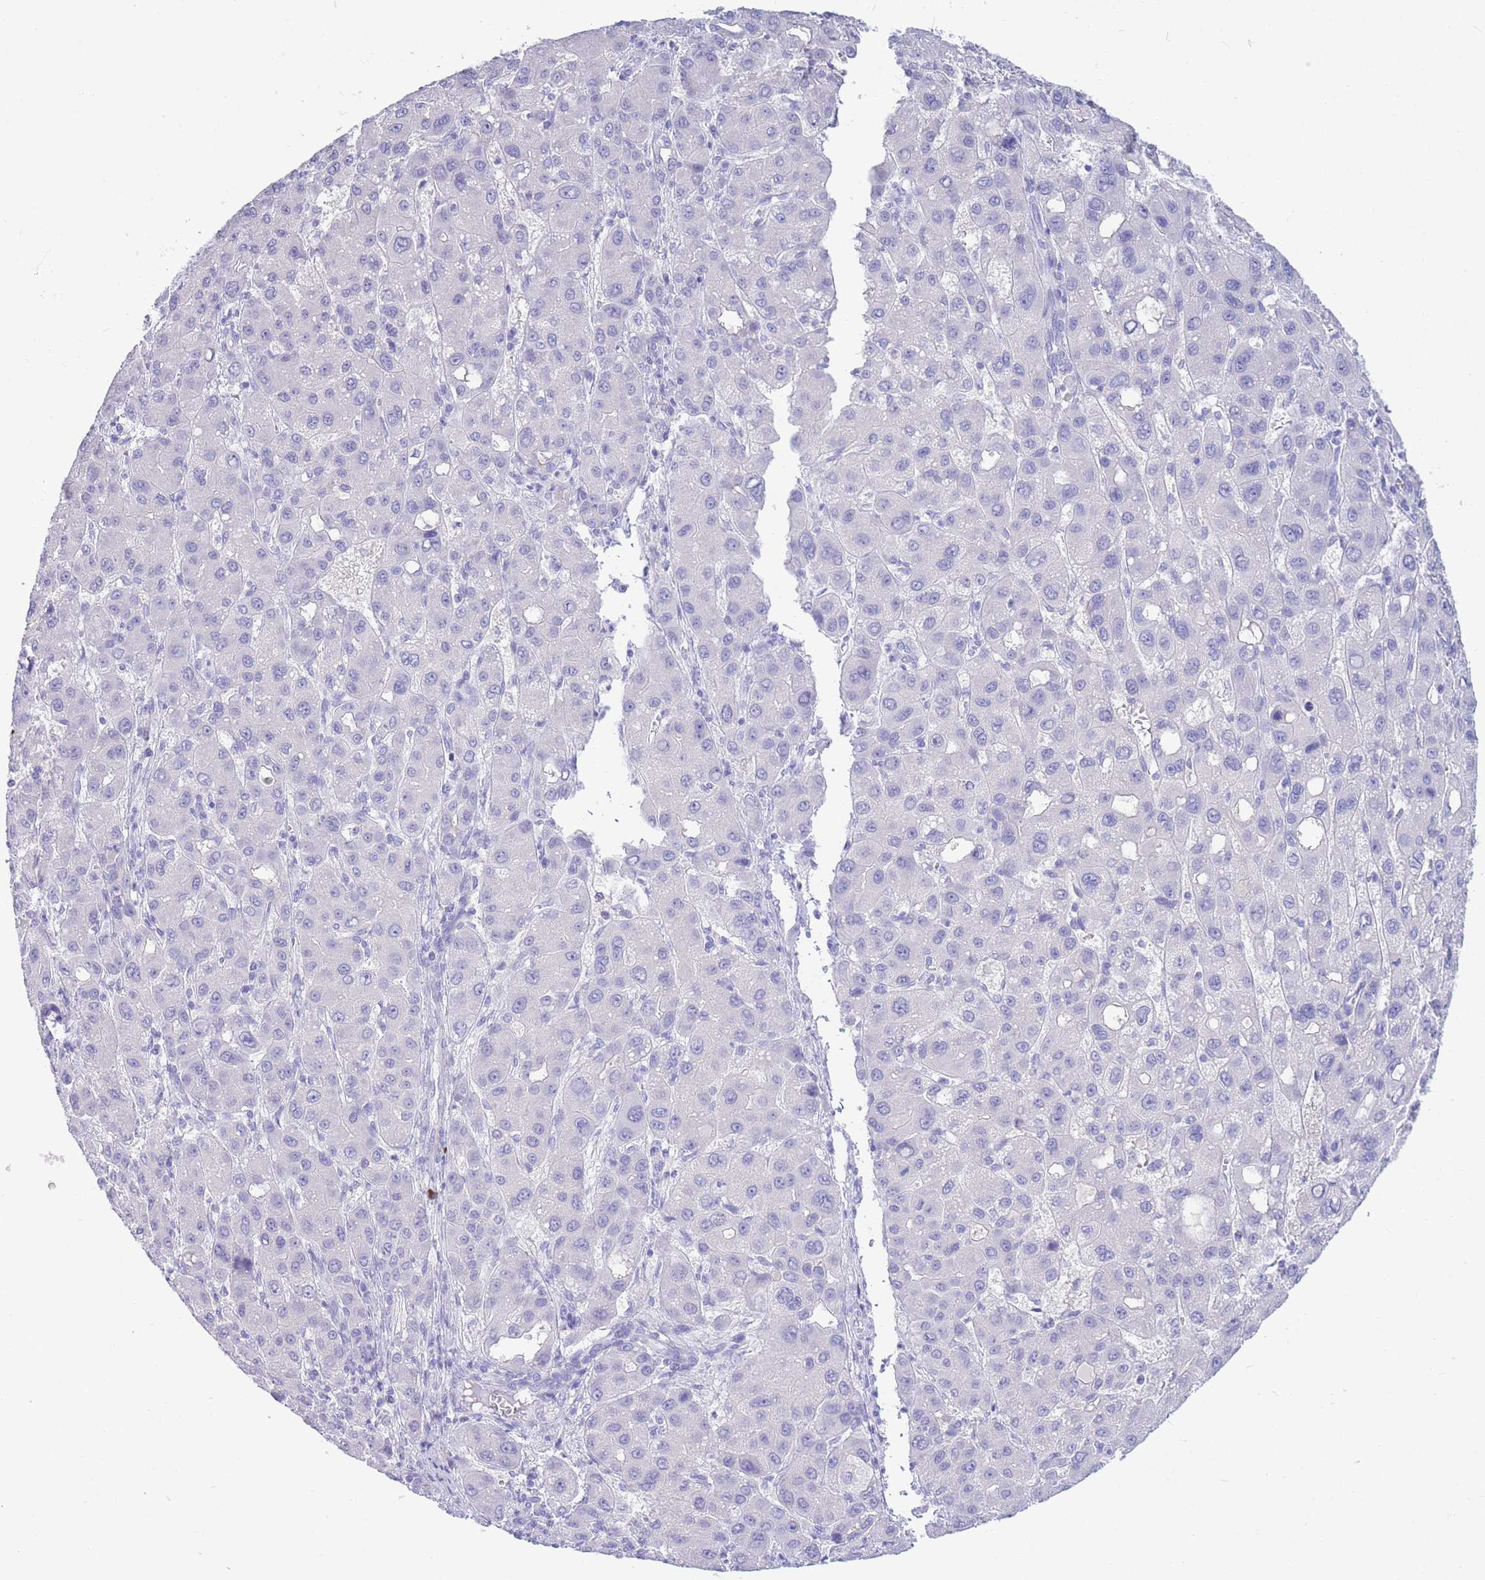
{"staining": {"intensity": "negative", "quantity": "none", "location": "none"}, "tissue": "liver cancer", "cell_type": "Tumor cells", "image_type": "cancer", "snomed": [{"axis": "morphology", "description": "Carcinoma, Hepatocellular, NOS"}, {"axis": "topography", "description": "Liver"}], "caption": "Immunohistochemical staining of liver cancer displays no significant expression in tumor cells.", "gene": "ZFP62", "patient": {"sex": "male", "age": 55}}